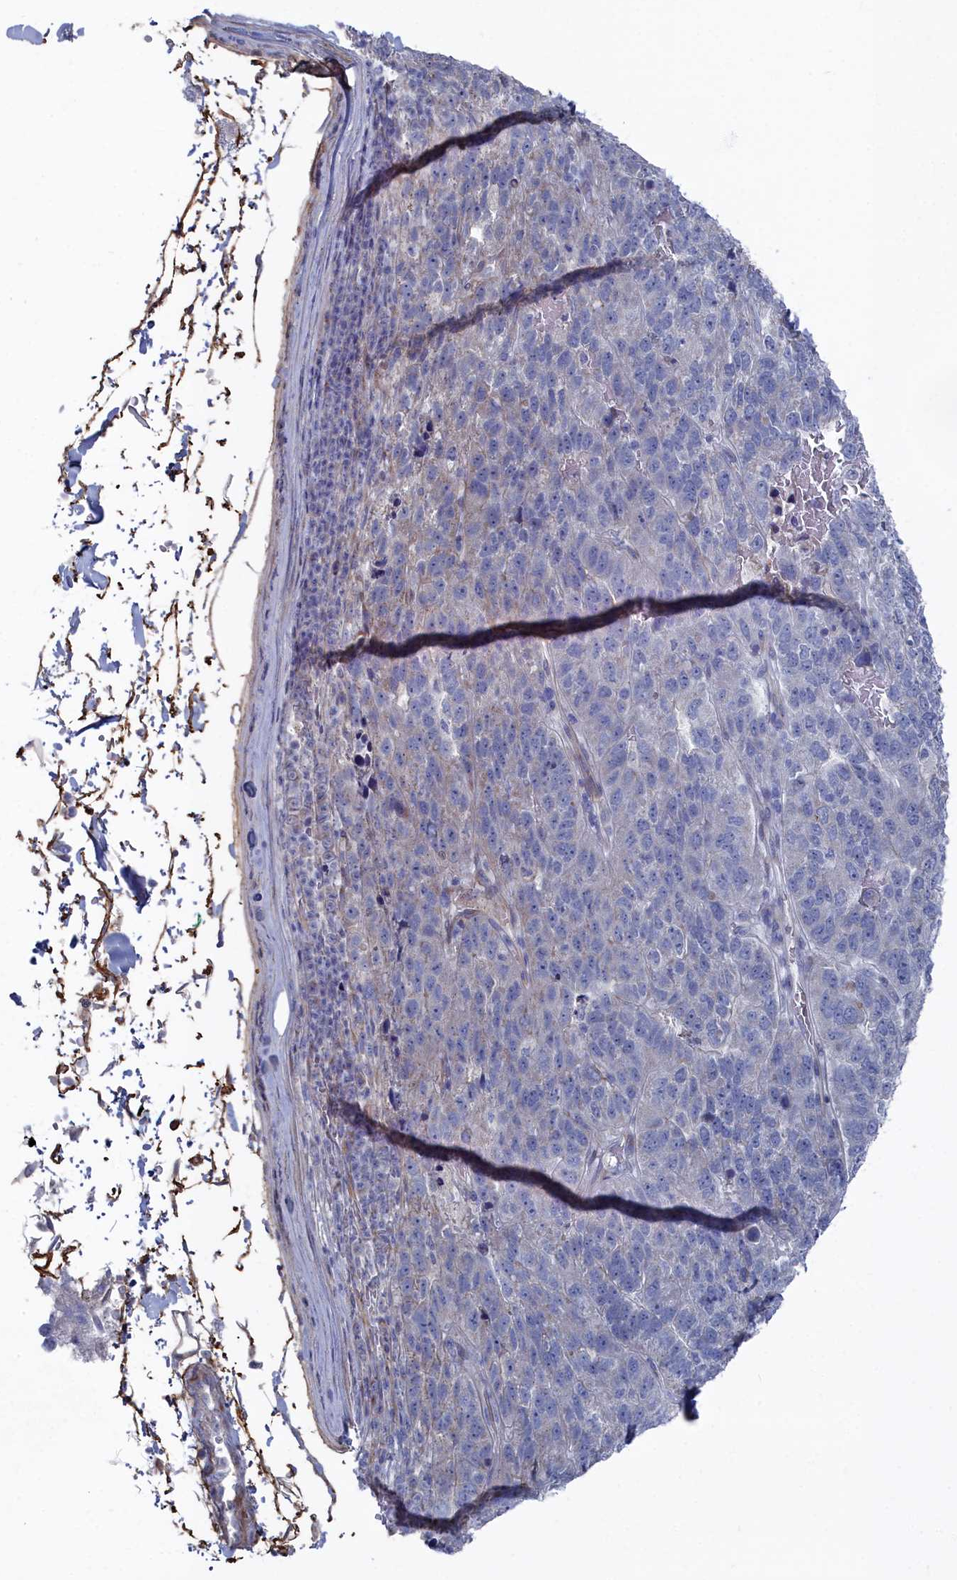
{"staining": {"intensity": "negative", "quantity": "none", "location": "none"}, "tissue": "pancreatic cancer", "cell_type": "Tumor cells", "image_type": "cancer", "snomed": [{"axis": "morphology", "description": "Adenocarcinoma, NOS"}, {"axis": "topography", "description": "Pancreas"}], "caption": "Tumor cells are negative for protein expression in human pancreatic adenocarcinoma.", "gene": "SHISAL2A", "patient": {"sex": "female", "age": 61}}